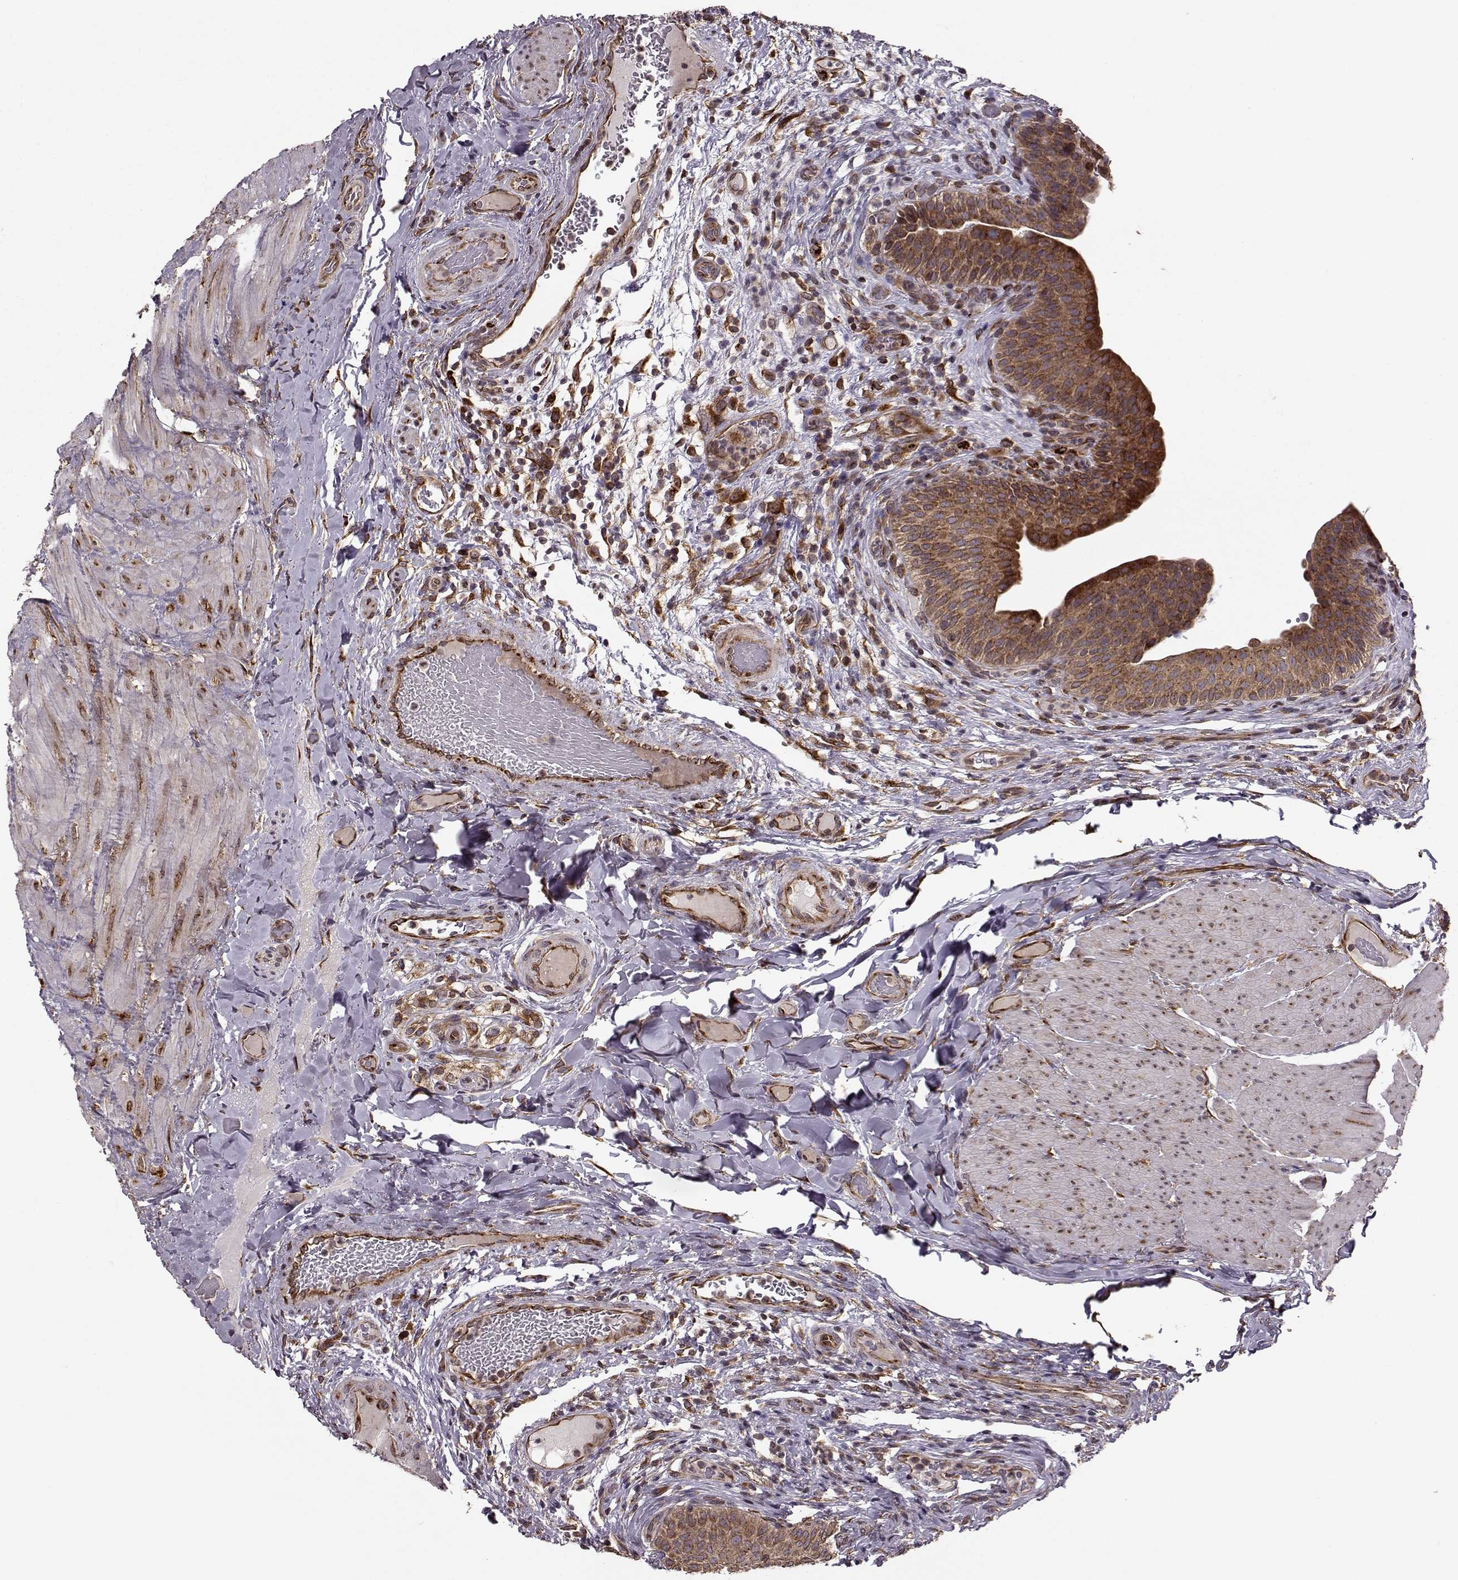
{"staining": {"intensity": "strong", "quantity": ">75%", "location": "cytoplasmic/membranous"}, "tissue": "urinary bladder", "cell_type": "Urothelial cells", "image_type": "normal", "snomed": [{"axis": "morphology", "description": "Normal tissue, NOS"}, {"axis": "topography", "description": "Urinary bladder"}], "caption": "There is high levels of strong cytoplasmic/membranous positivity in urothelial cells of unremarkable urinary bladder, as demonstrated by immunohistochemical staining (brown color).", "gene": "YIPF5", "patient": {"sex": "male", "age": 66}}